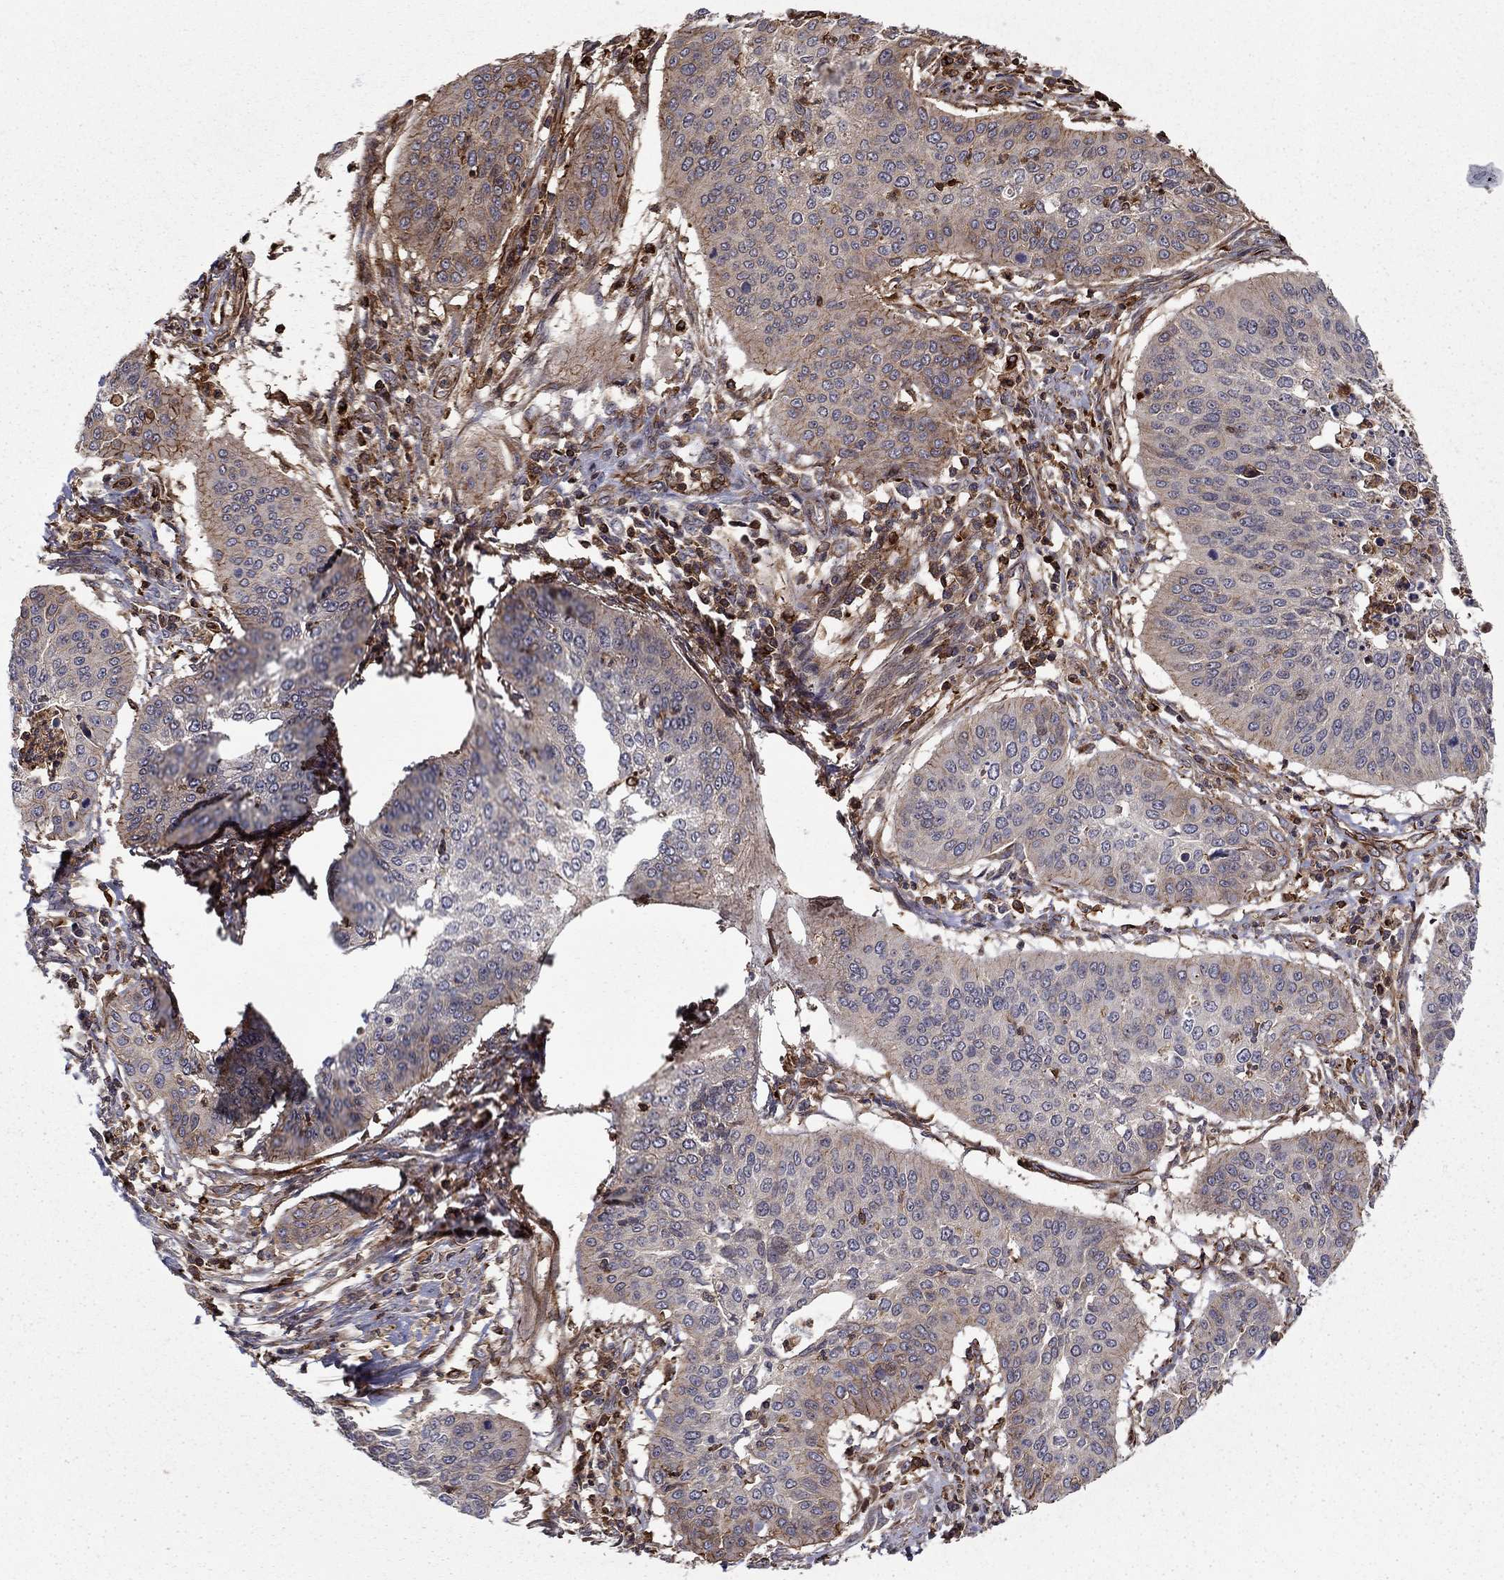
{"staining": {"intensity": "moderate", "quantity": "<25%", "location": "cytoplasmic/membranous"}, "tissue": "cervical cancer", "cell_type": "Tumor cells", "image_type": "cancer", "snomed": [{"axis": "morphology", "description": "Normal tissue, NOS"}, {"axis": "morphology", "description": "Squamous cell carcinoma, NOS"}, {"axis": "topography", "description": "Cervix"}], "caption": "Approximately <25% of tumor cells in human squamous cell carcinoma (cervical) demonstrate moderate cytoplasmic/membranous protein expression as visualized by brown immunohistochemical staining.", "gene": "ADM", "patient": {"sex": "female", "age": 39}}